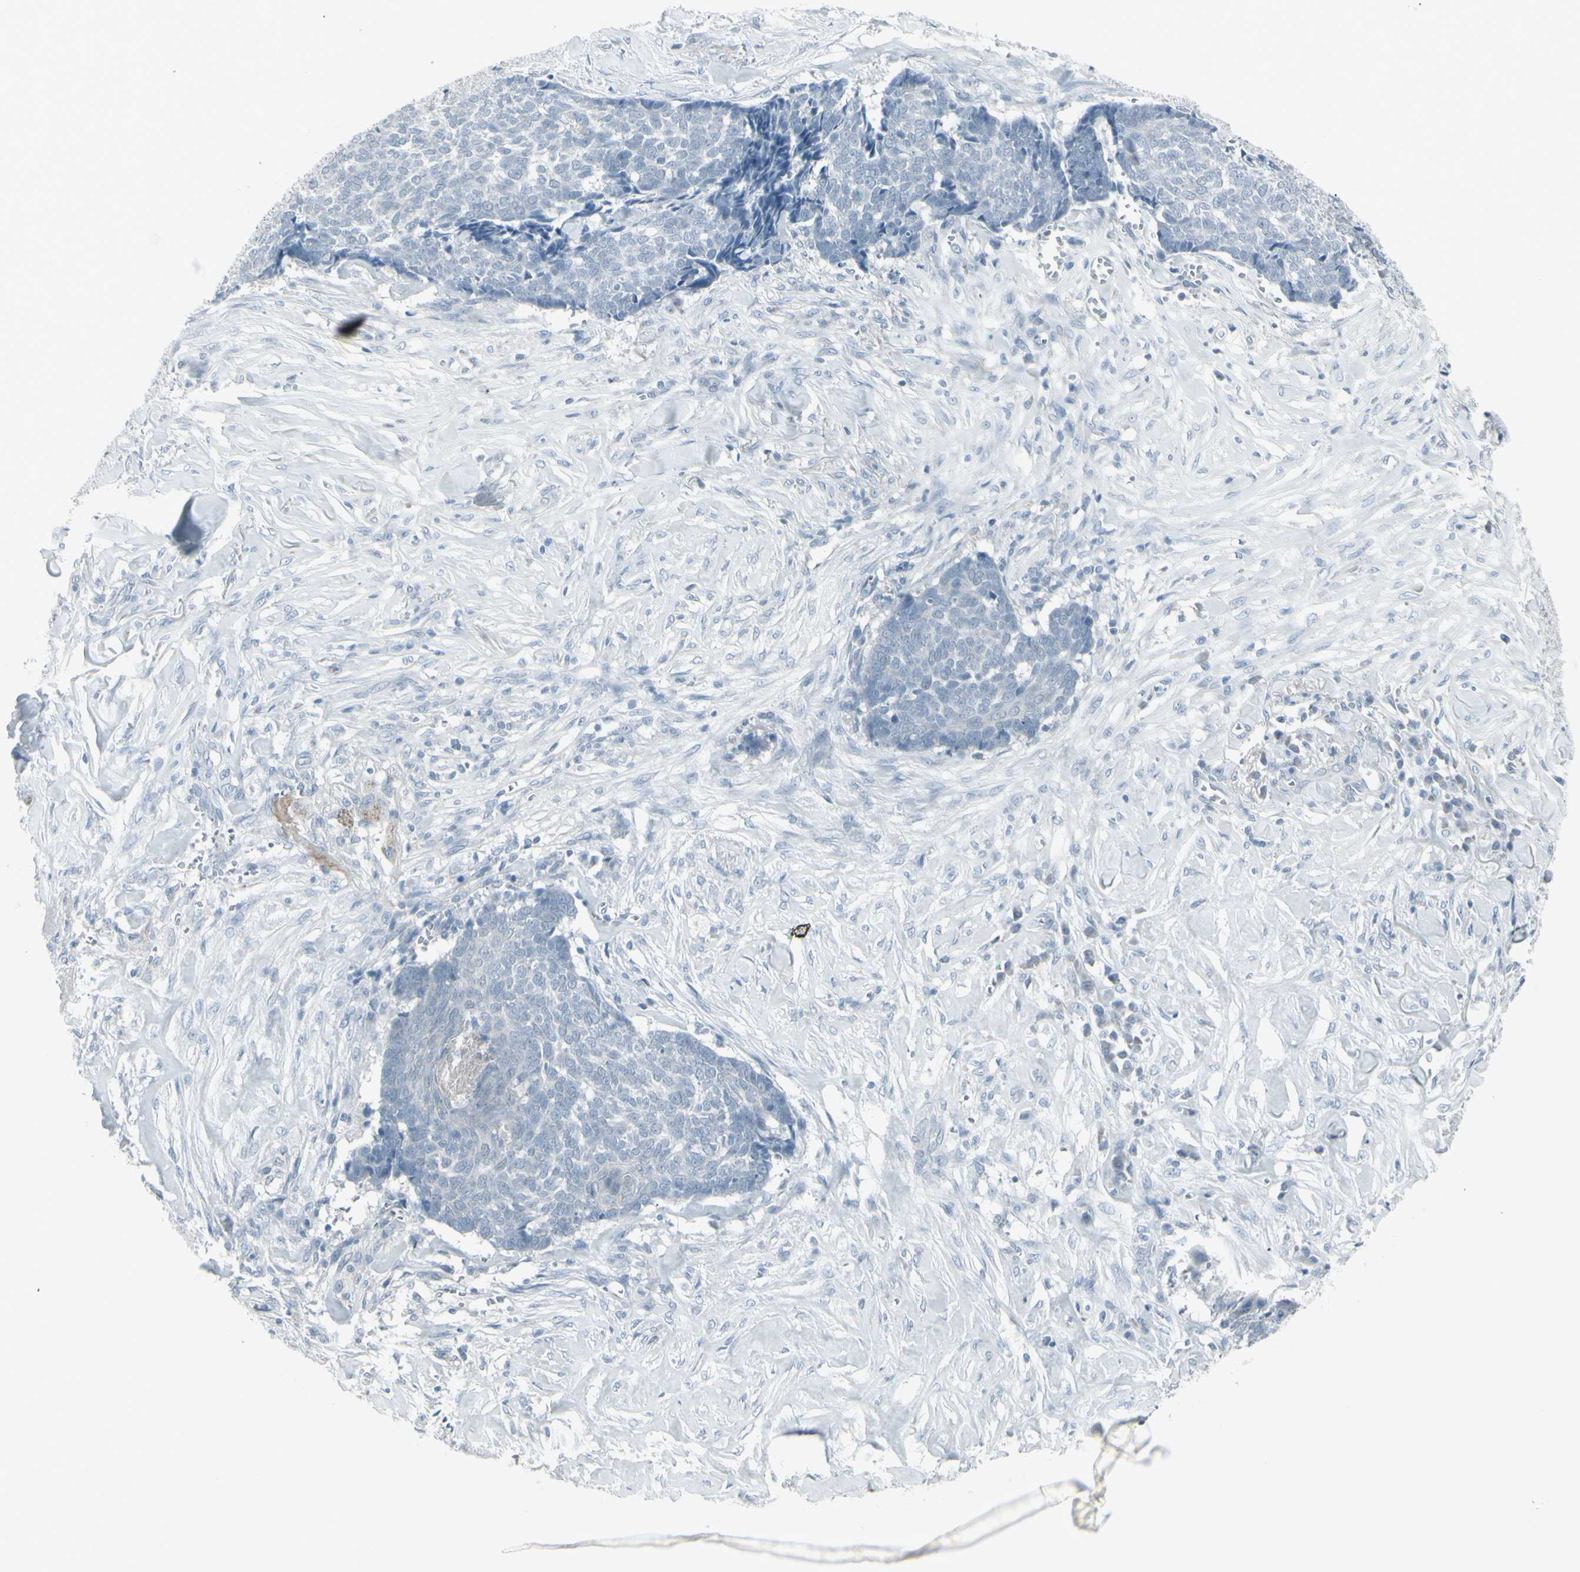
{"staining": {"intensity": "negative", "quantity": "none", "location": "none"}, "tissue": "skin cancer", "cell_type": "Tumor cells", "image_type": "cancer", "snomed": [{"axis": "morphology", "description": "Basal cell carcinoma"}, {"axis": "topography", "description": "Skin"}], "caption": "This is an IHC photomicrograph of human skin cancer (basal cell carcinoma). There is no staining in tumor cells.", "gene": "RAB3A", "patient": {"sex": "male", "age": 84}}